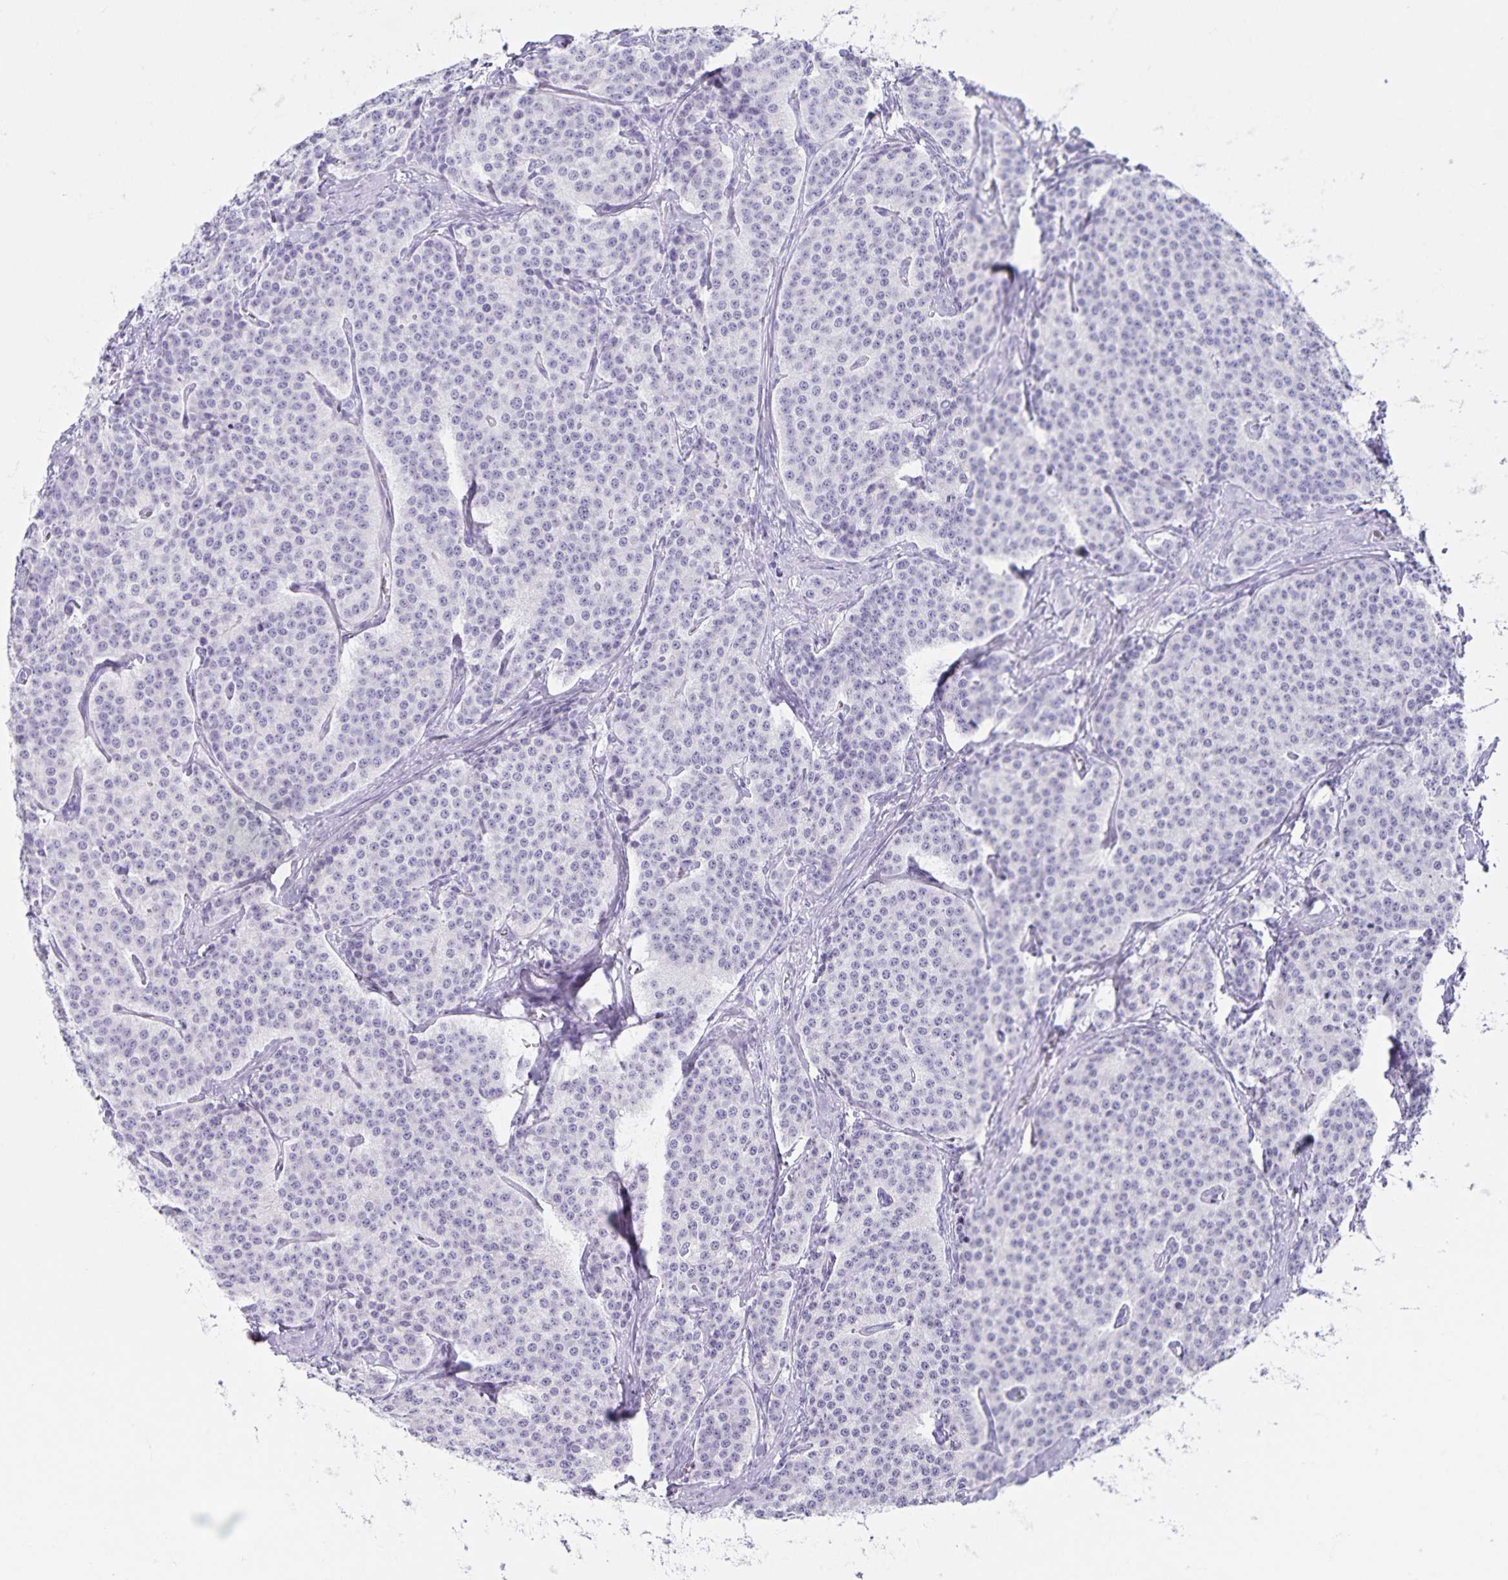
{"staining": {"intensity": "negative", "quantity": "none", "location": "none"}, "tissue": "carcinoid", "cell_type": "Tumor cells", "image_type": "cancer", "snomed": [{"axis": "morphology", "description": "Carcinoid, malignant, NOS"}, {"axis": "topography", "description": "Small intestine"}], "caption": "Protein analysis of carcinoid (malignant) shows no significant expression in tumor cells.", "gene": "C11orf42", "patient": {"sex": "female", "age": 64}}